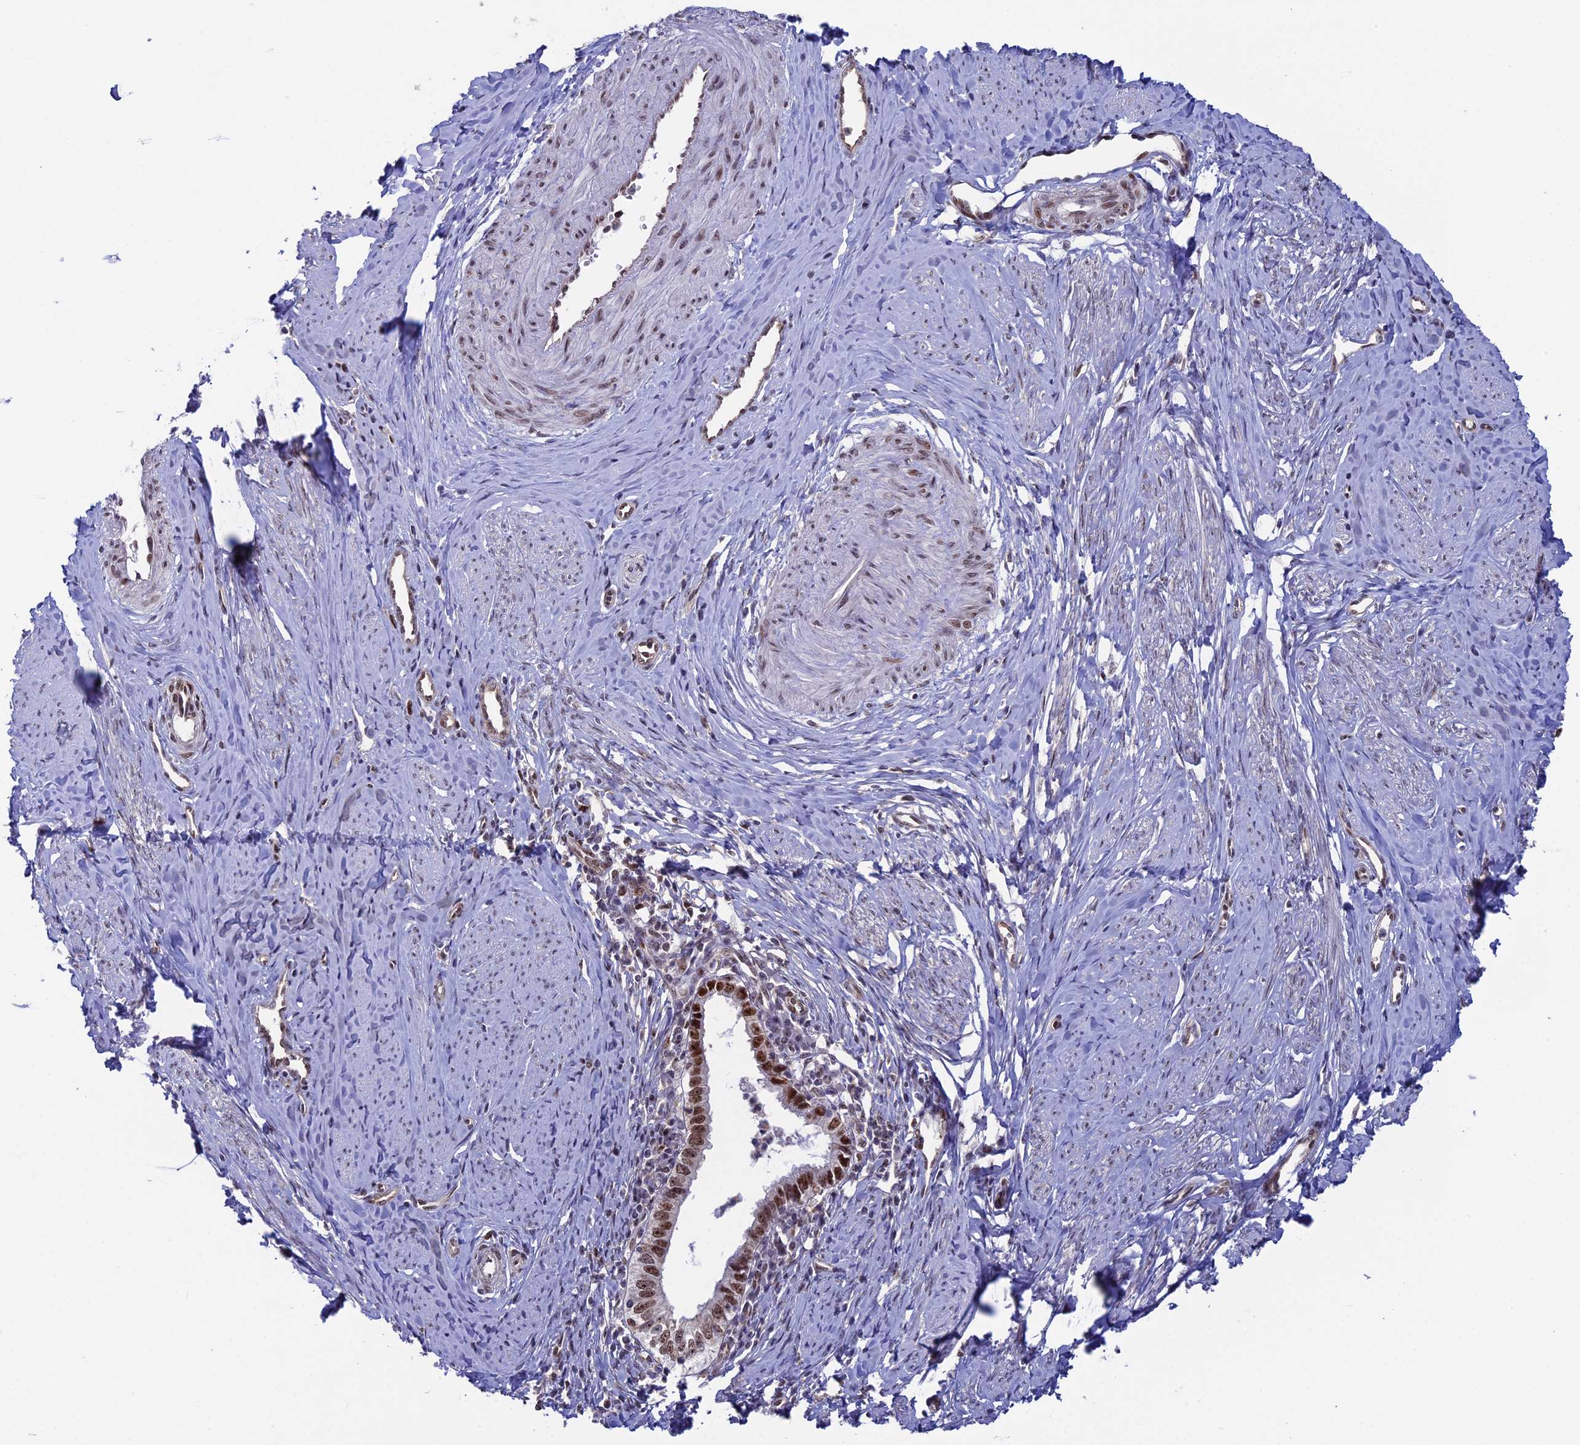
{"staining": {"intensity": "moderate", "quantity": ">75%", "location": "nuclear"}, "tissue": "cervical cancer", "cell_type": "Tumor cells", "image_type": "cancer", "snomed": [{"axis": "morphology", "description": "Adenocarcinoma, NOS"}, {"axis": "topography", "description": "Cervix"}], "caption": "This is an image of IHC staining of adenocarcinoma (cervical), which shows moderate positivity in the nuclear of tumor cells.", "gene": "CCDC86", "patient": {"sex": "female", "age": 36}}